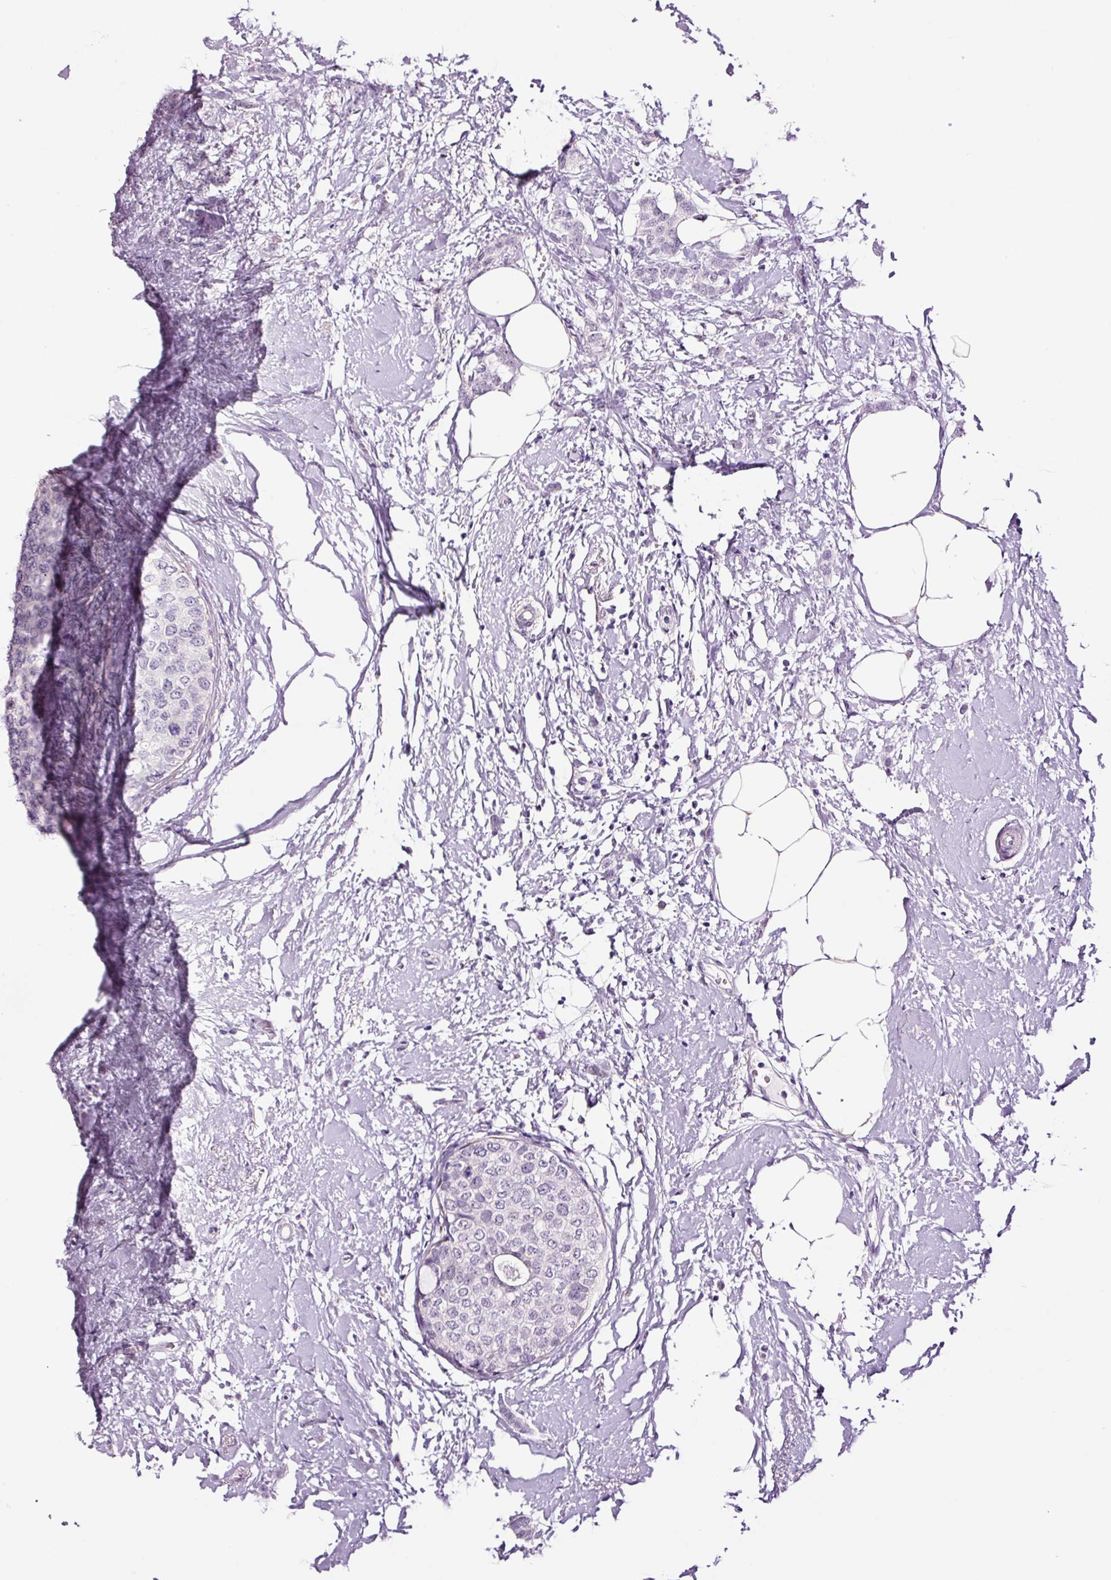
{"staining": {"intensity": "negative", "quantity": "none", "location": "none"}, "tissue": "breast cancer", "cell_type": "Tumor cells", "image_type": "cancer", "snomed": [{"axis": "morphology", "description": "Duct carcinoma"}, {"axis": "topography", "description": "Breast"}], "caption": "High power microscopy micrograph of an immunohistochemistry photomicrograph of infiltrating ductal carcinoma (breast), revealing no significant expression in tumor cells.", "gene": "RTF2", "patient": {"sex": "female", "age": 72}}